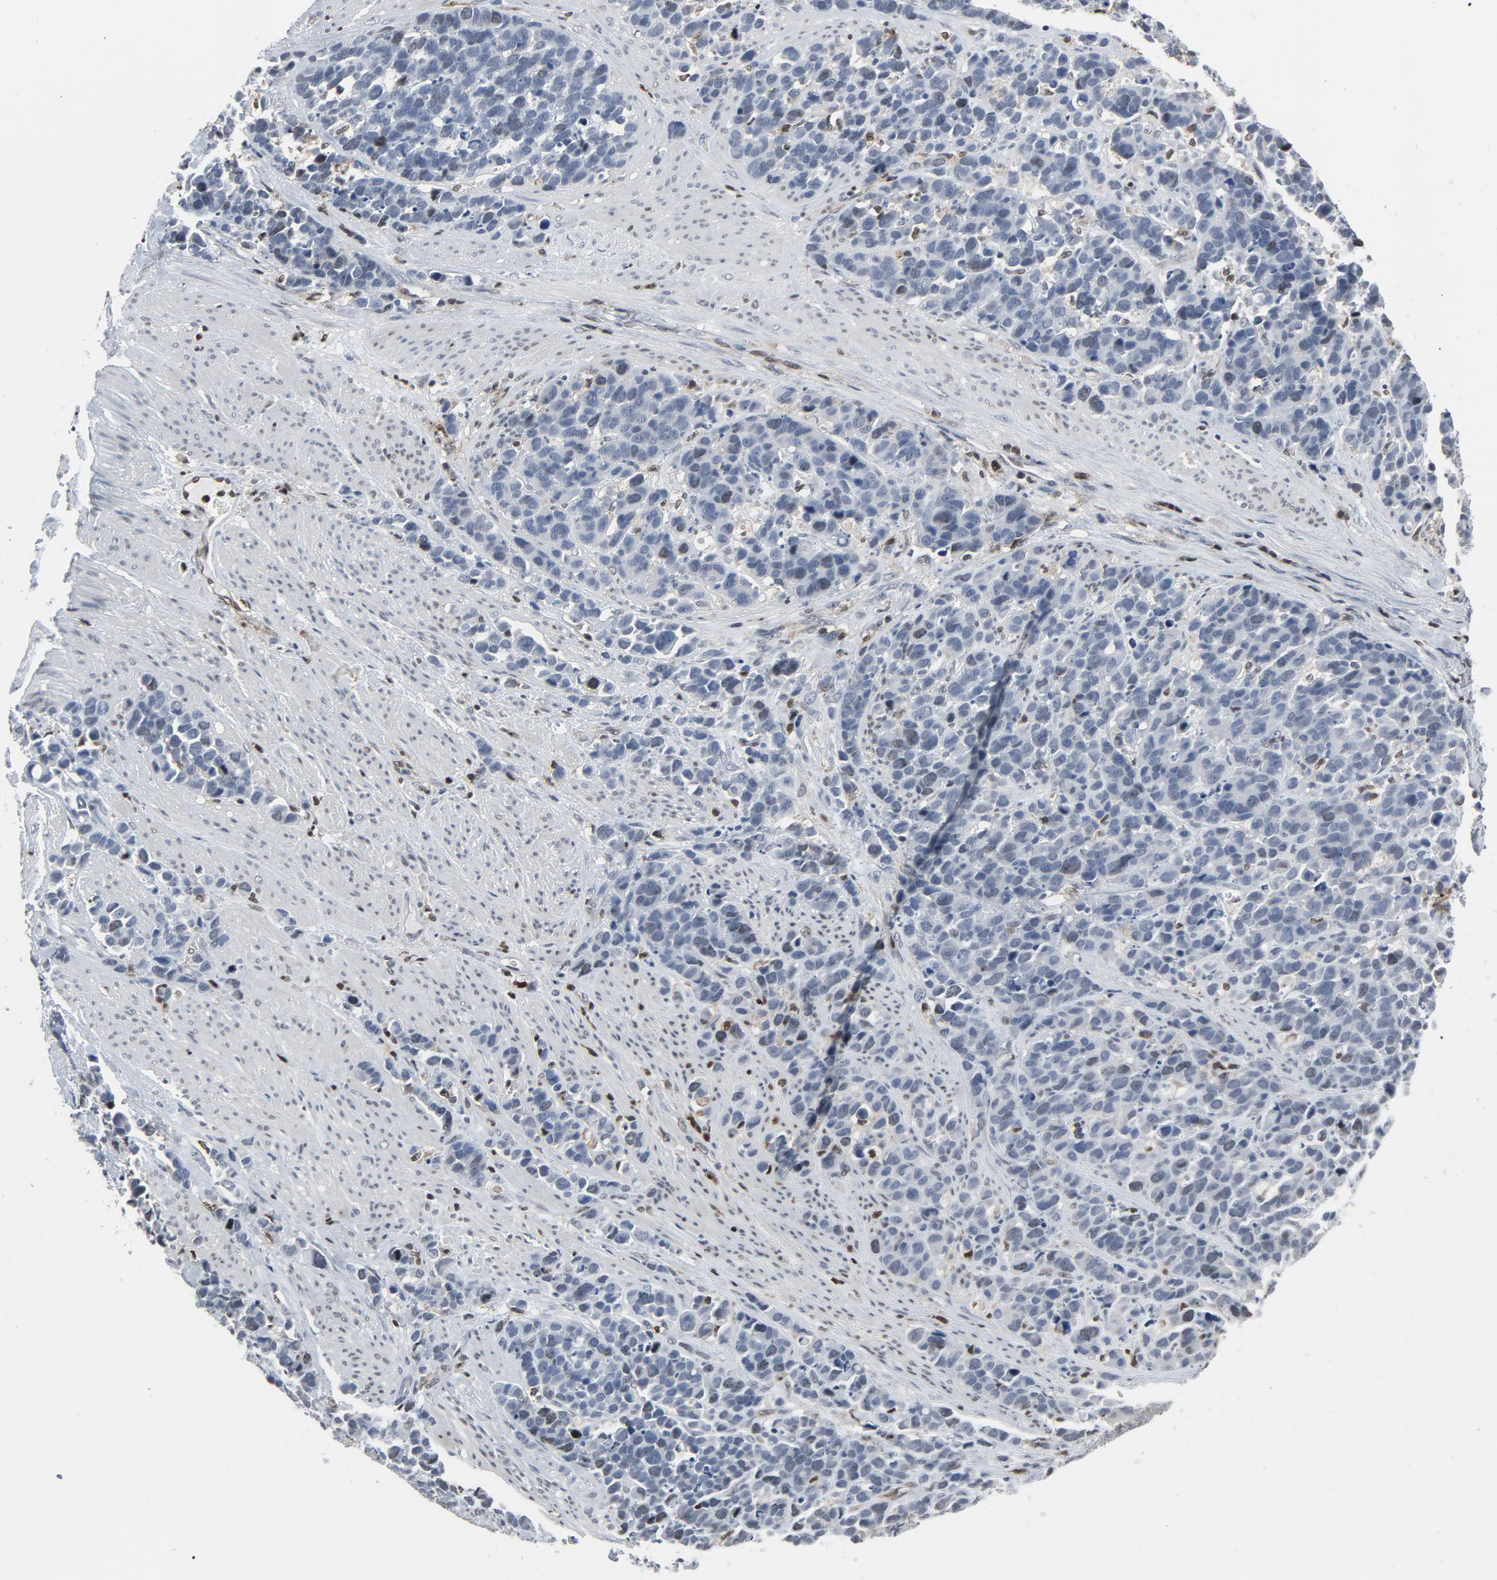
{"staining": {"intensity": "negative", "quantity": "none", "location": "none"}, "tissue": "stomach cancer", "cell_type": "Tumor cells", "image_type": "cancer", "snomed": [{"axis": "morphology", "description": "Adenocarcinoma, NOS"}, {"axis": "topography", "description": "Stomach, upper"}], "caption": "DAB (3,3'-diaminobenzidine) immunohistochemical staining of stomach cancer (adenocarcinoma) reveals no significant expression in tumor cells.", "gene": "STAT5A", "patient": {"sex": "male", "age": 71}}